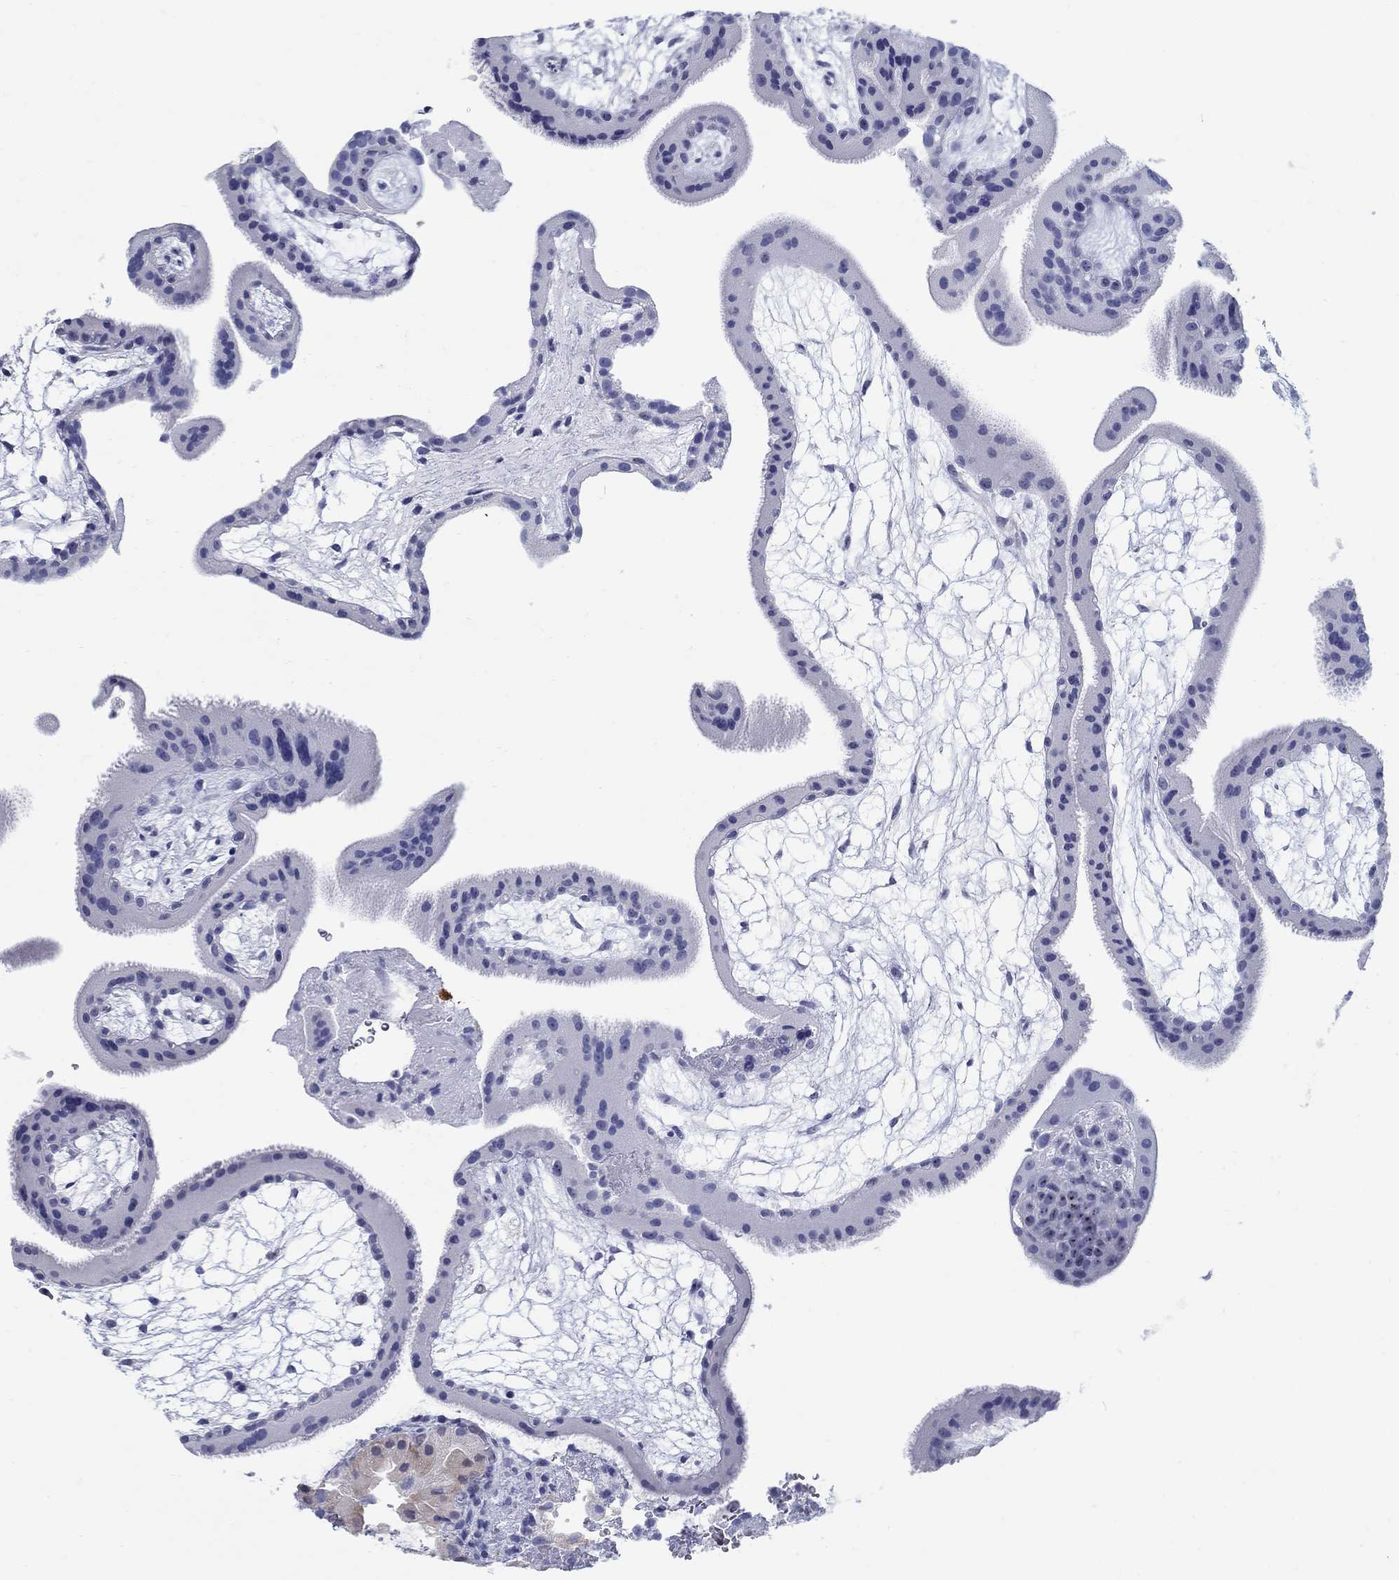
{"staining": {"intensity": "negative", "quantity": "none", "location": "none"}, "tissue": "placenta", "cell_type": "Decidual cells", "image_type": "normal", "snomed": [{"axis": "morphology", "description": "Normal tissue, NOS"}, {"axis": "topography", "description": "Placenta"}], "caption": "Immunohistochemical staining of benign human placenta exhibits no significant expression in decidual cells.", "gene": "AKR1C1", "patient": {"sex": "female", "age": 19}}